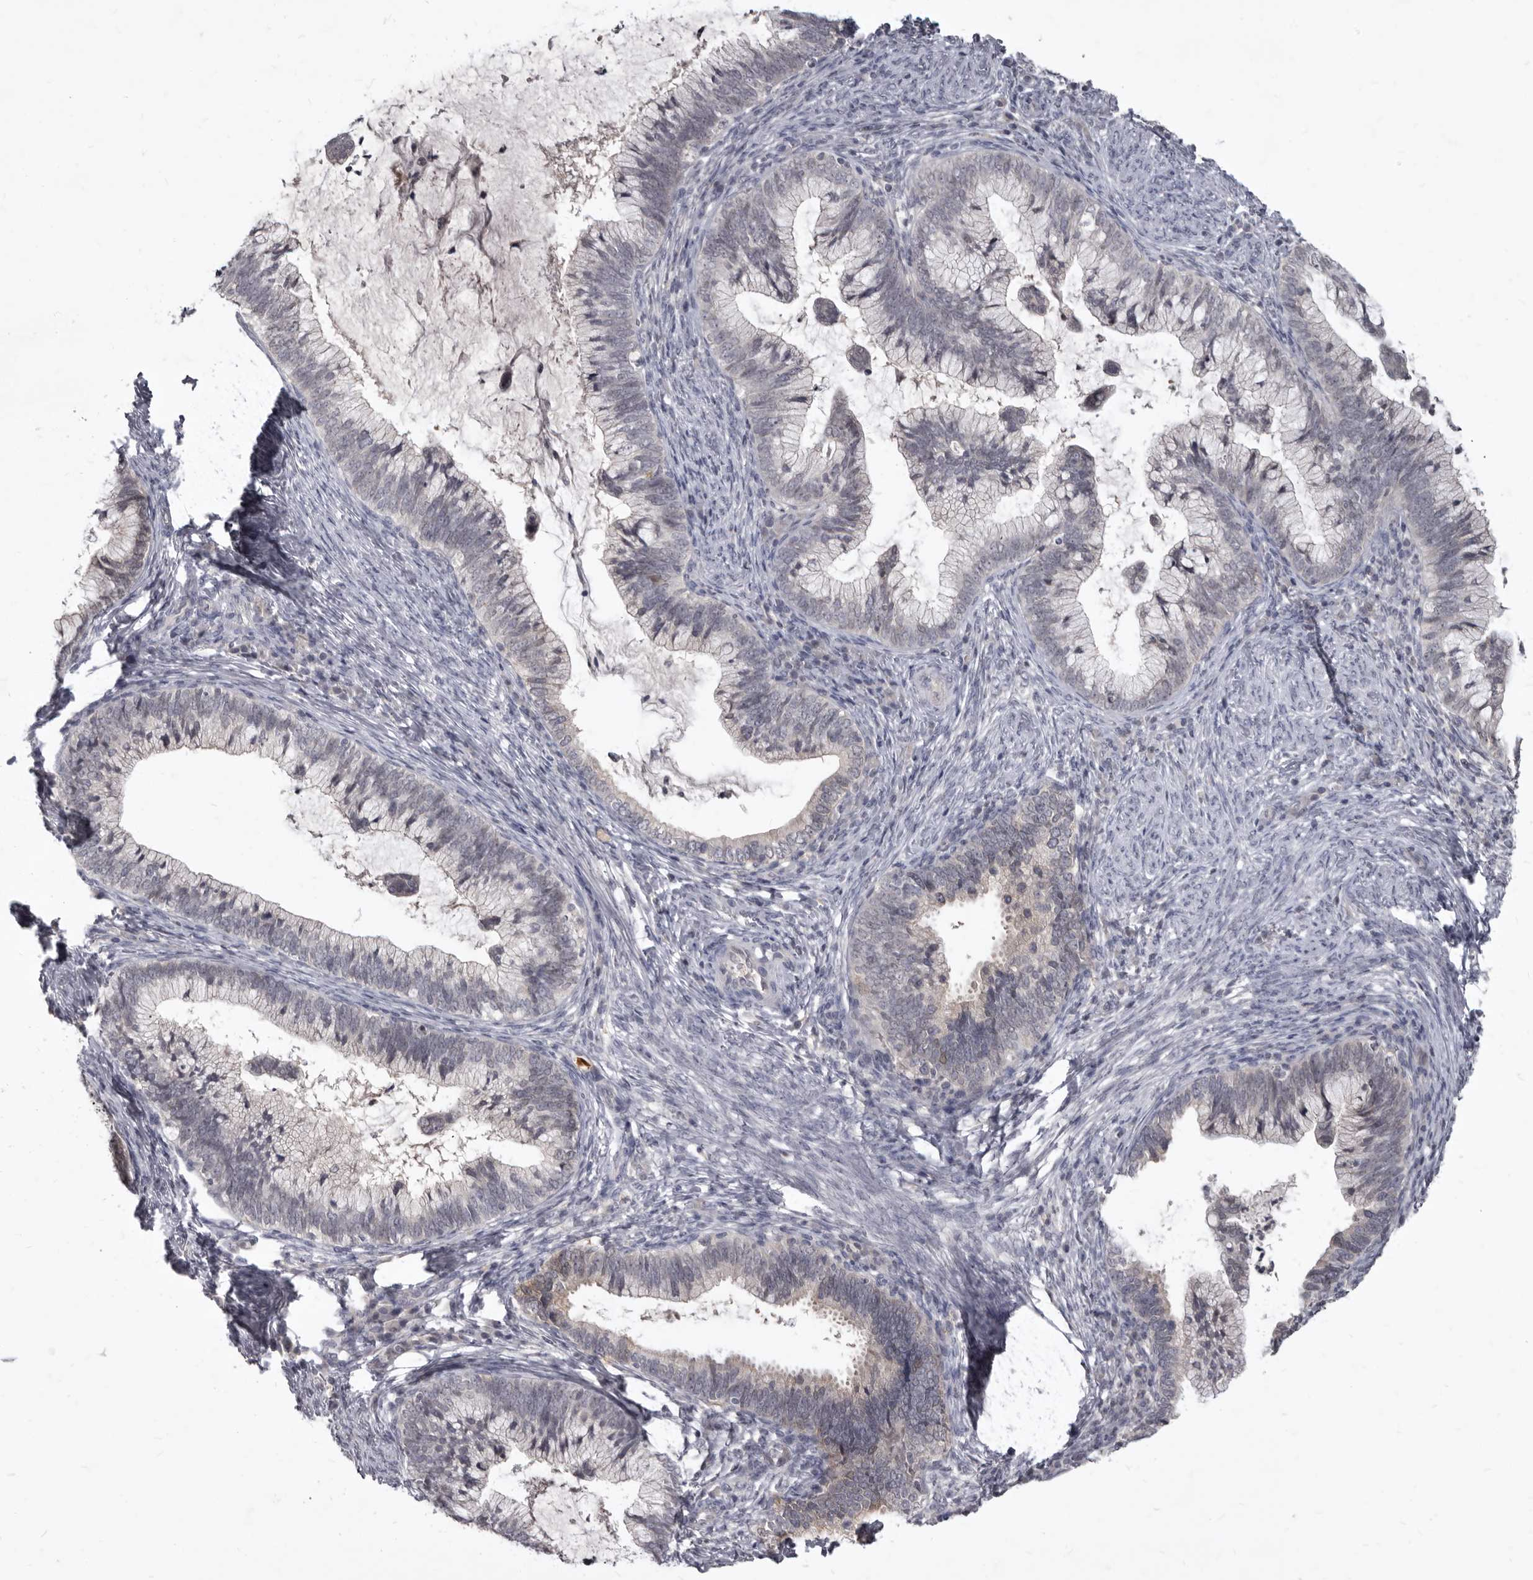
{"staining": {"intensity": "negative", "quantity": "none", "location": "none"}, "tissue": "cervical cancer", "cell_type": "Tumor cells", "image_type": "cancer", "snomed": [{"axis": "morphology", "description": "Adenocarcinoma, NOS"}, {"axis": "topography", "description": "Cervix"}], "caption": "The immunohistochemistry photomicrograph has no significant expression in tumor cells of adenocarcinoma (cervical) tissue.", "gene": "SULT1E1", "patient": {"sex": "female", "age": 36}}